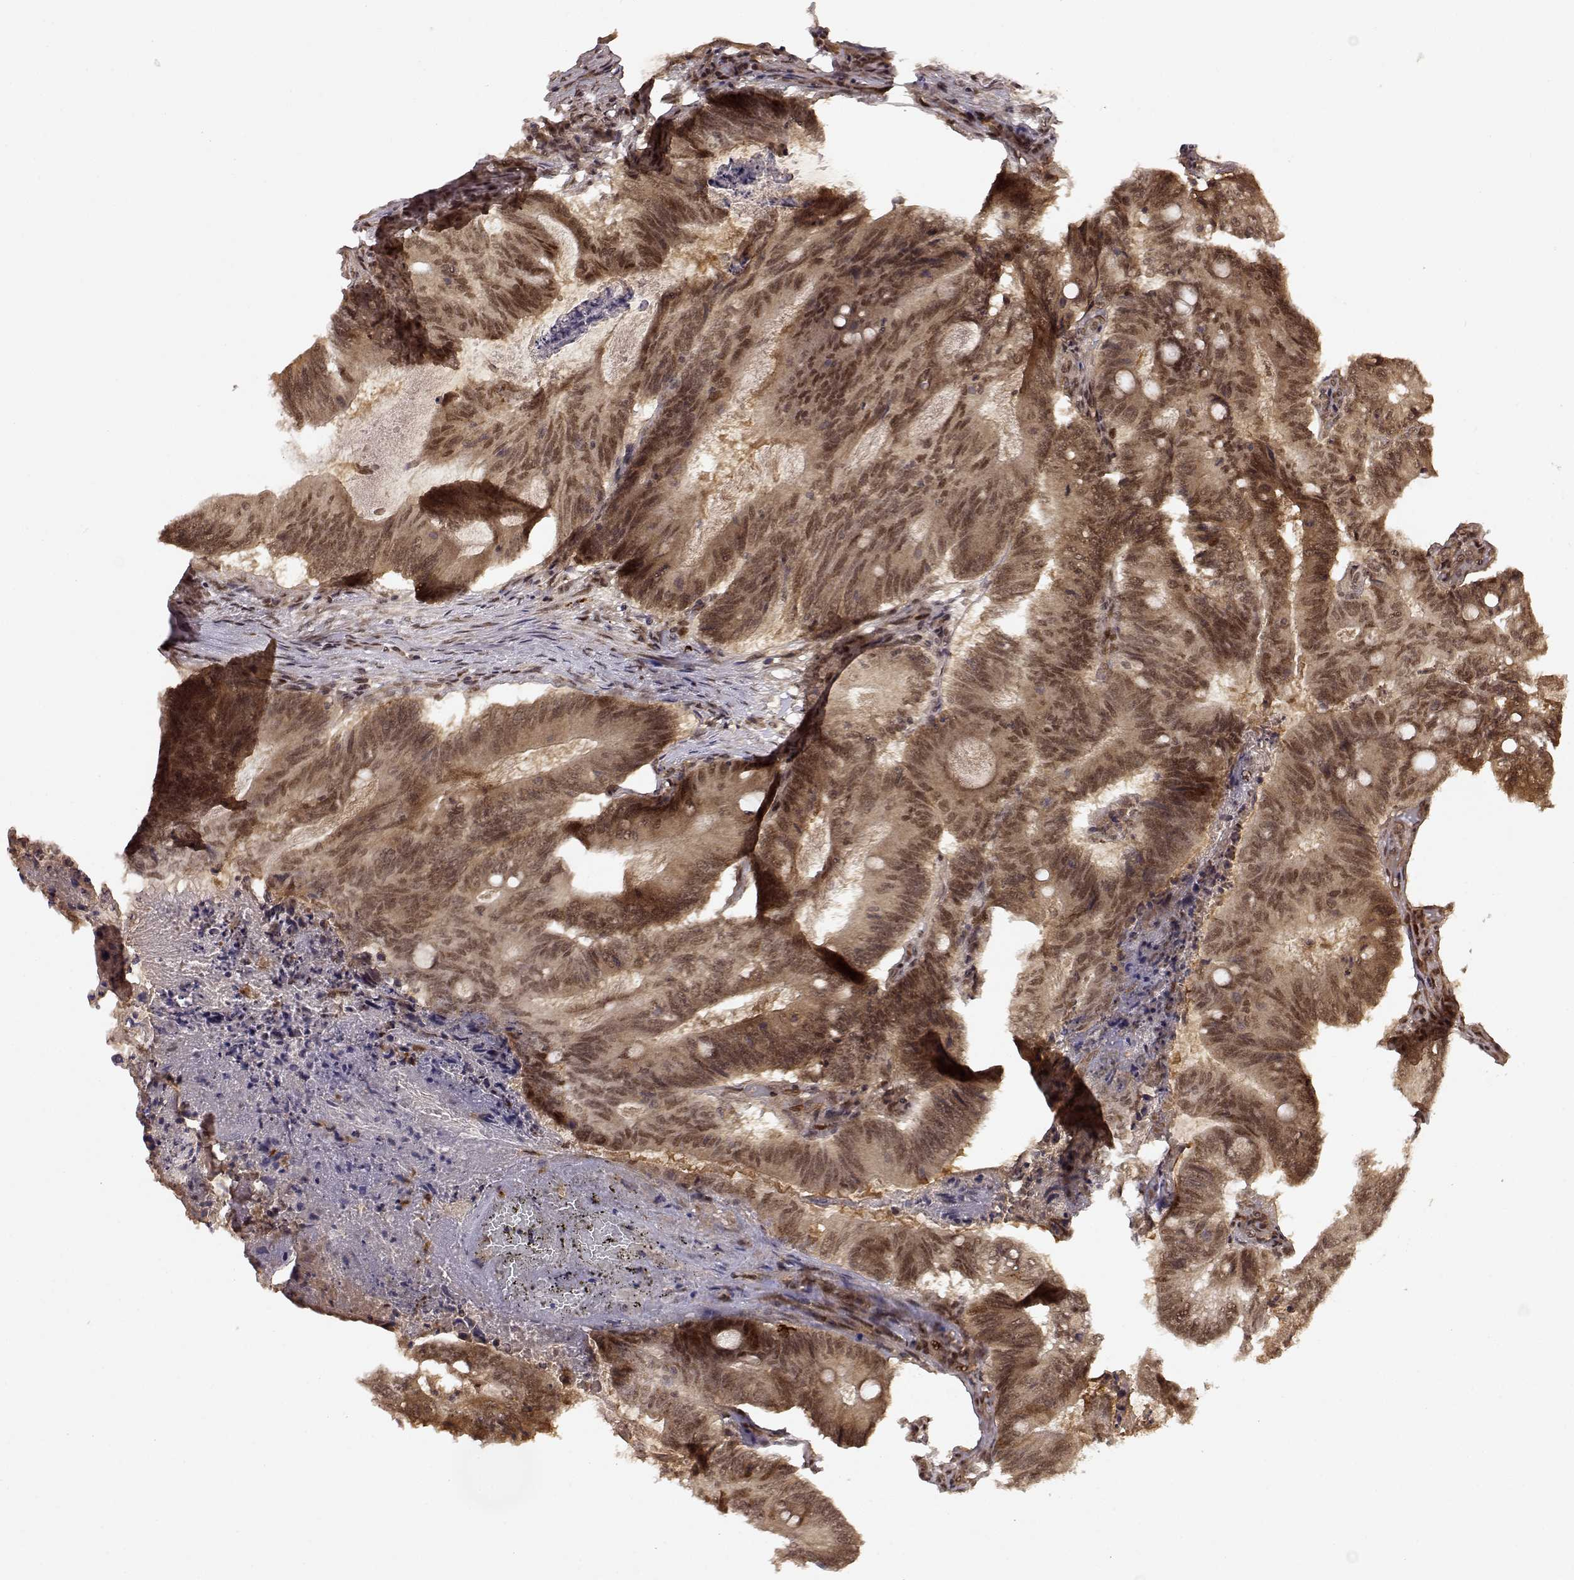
{"staining": {"intensity": "moderate", "quantity": ">75%", "location": "cytoplasmic/membranous,nuclear"}, "tissue": "colorectal cancer", "cell_type": "Tumor cells", "image_type": "cancer", "snomed": [{"axis": "morphology", "description": "Adenocarcinoma, NOS"}, {"axis": "topography", "description": "Colon"}], "caption": "This is a micrograph of immunohistochemistry staining of colorectal cancer (adenocarcinoma), which shows moderate staining in the cytoplasmic/membranous and nuclear of tumor cells.", "gene": "MAEA", "patient": {"sex": "female", "age": 70}}